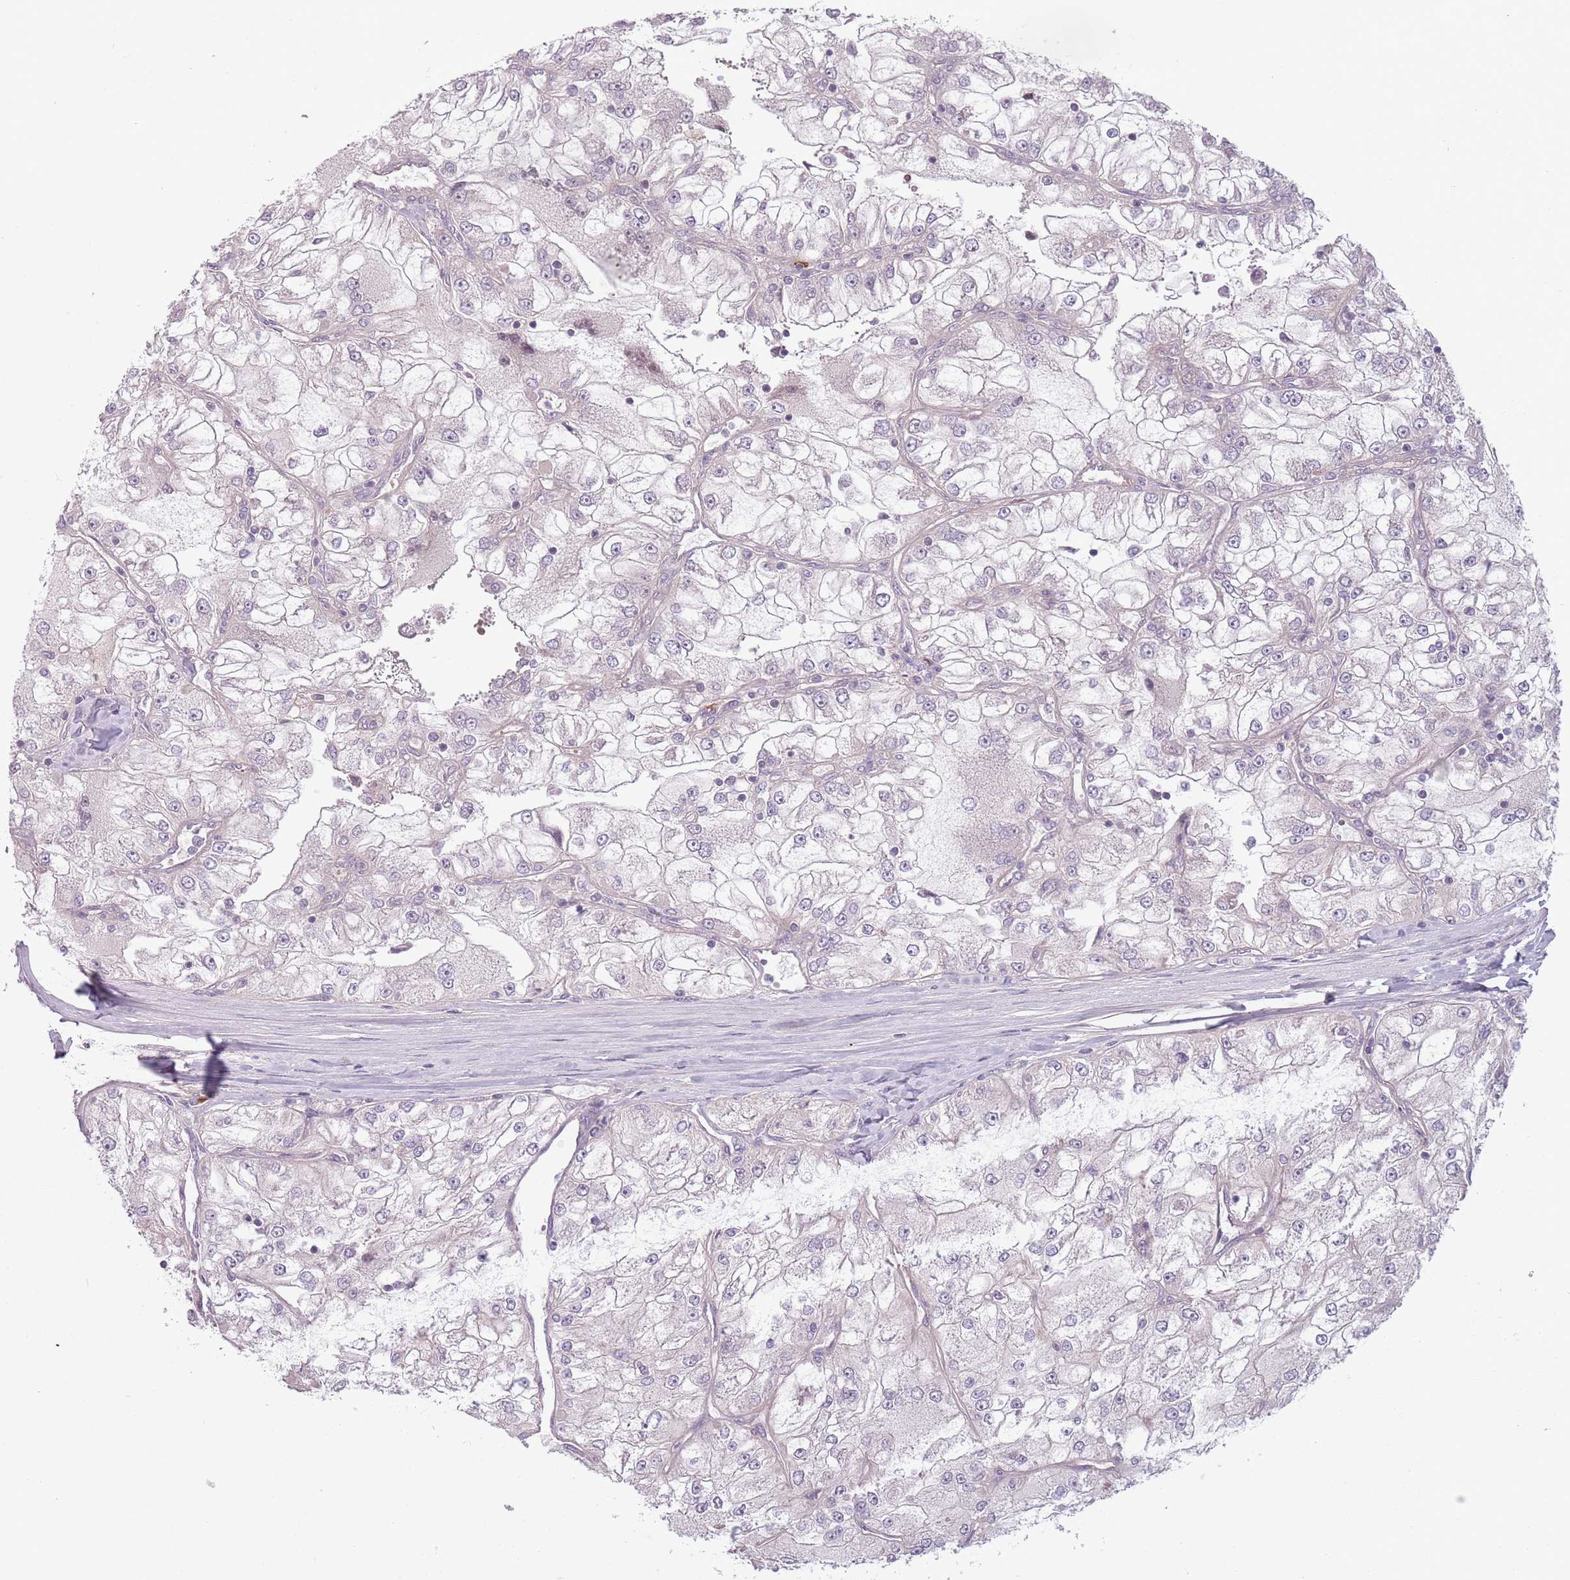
{"staining": {"intensity": "negative", "quantity": "none", "location": "none"}, "tissue": "renal cancer", "cell_type": "Tumor cells", "image_type": "cancer", "snomed": [{"axis": "morphology", "description": "Adenocarcinoma, NOS"}, {"axis": "topography", "description": "Kidney"}], "caption": "High magnification brightfield microscopy of adenocarcinoma (renal) stained with DAB (3,3'-diaminobenzidine) (brown) and counterstained with hematoxylin (blue): tumor cells show no significant expression.", "gene": "TLCD2", "patient": {"sex": "female", "age": 72}}